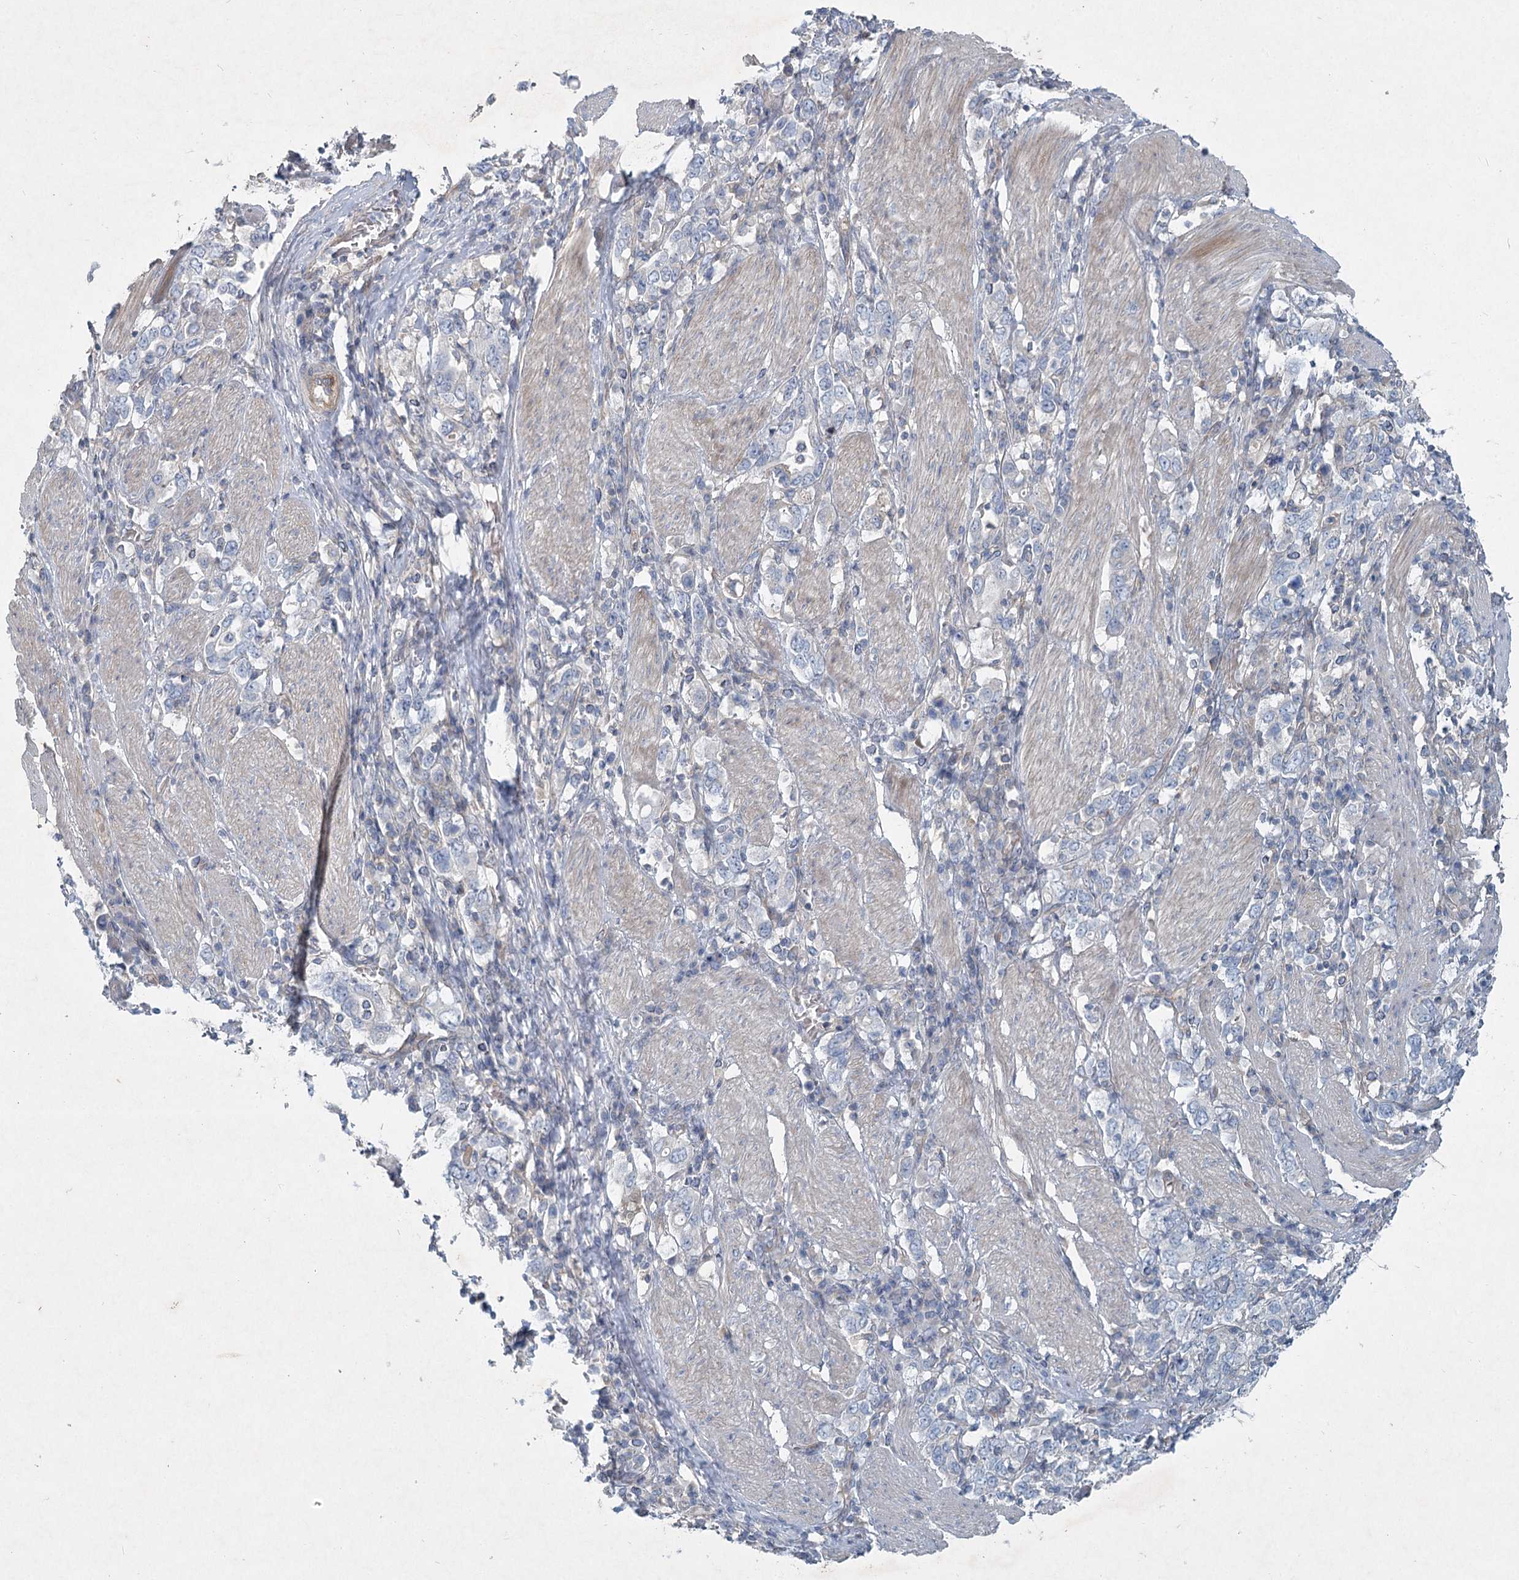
{"staining": {"intensity": "negative", "quantity": "none", "location": "none"}, "tissue": "stomach cancer", "cell_type": "Tumor cells", "image_type": "cancer", "snomed": [{"axis": "morphology", "description": "Adenocarcinoma, NOS"}, {"axis": "topography", "description": "Stomach, upper"}], "caption": "Immunohistochemical staining of adenocarcinoma (stomach) demonstrates no significant staining in tumor cells. The staining is performed using DAB (3,3'-diaminobenzidine) brown chromogen with nuclei counter-stained in using hematoxylin.", "gene": "DNMBP", "patient": {"sex": "male", "age": 62}}